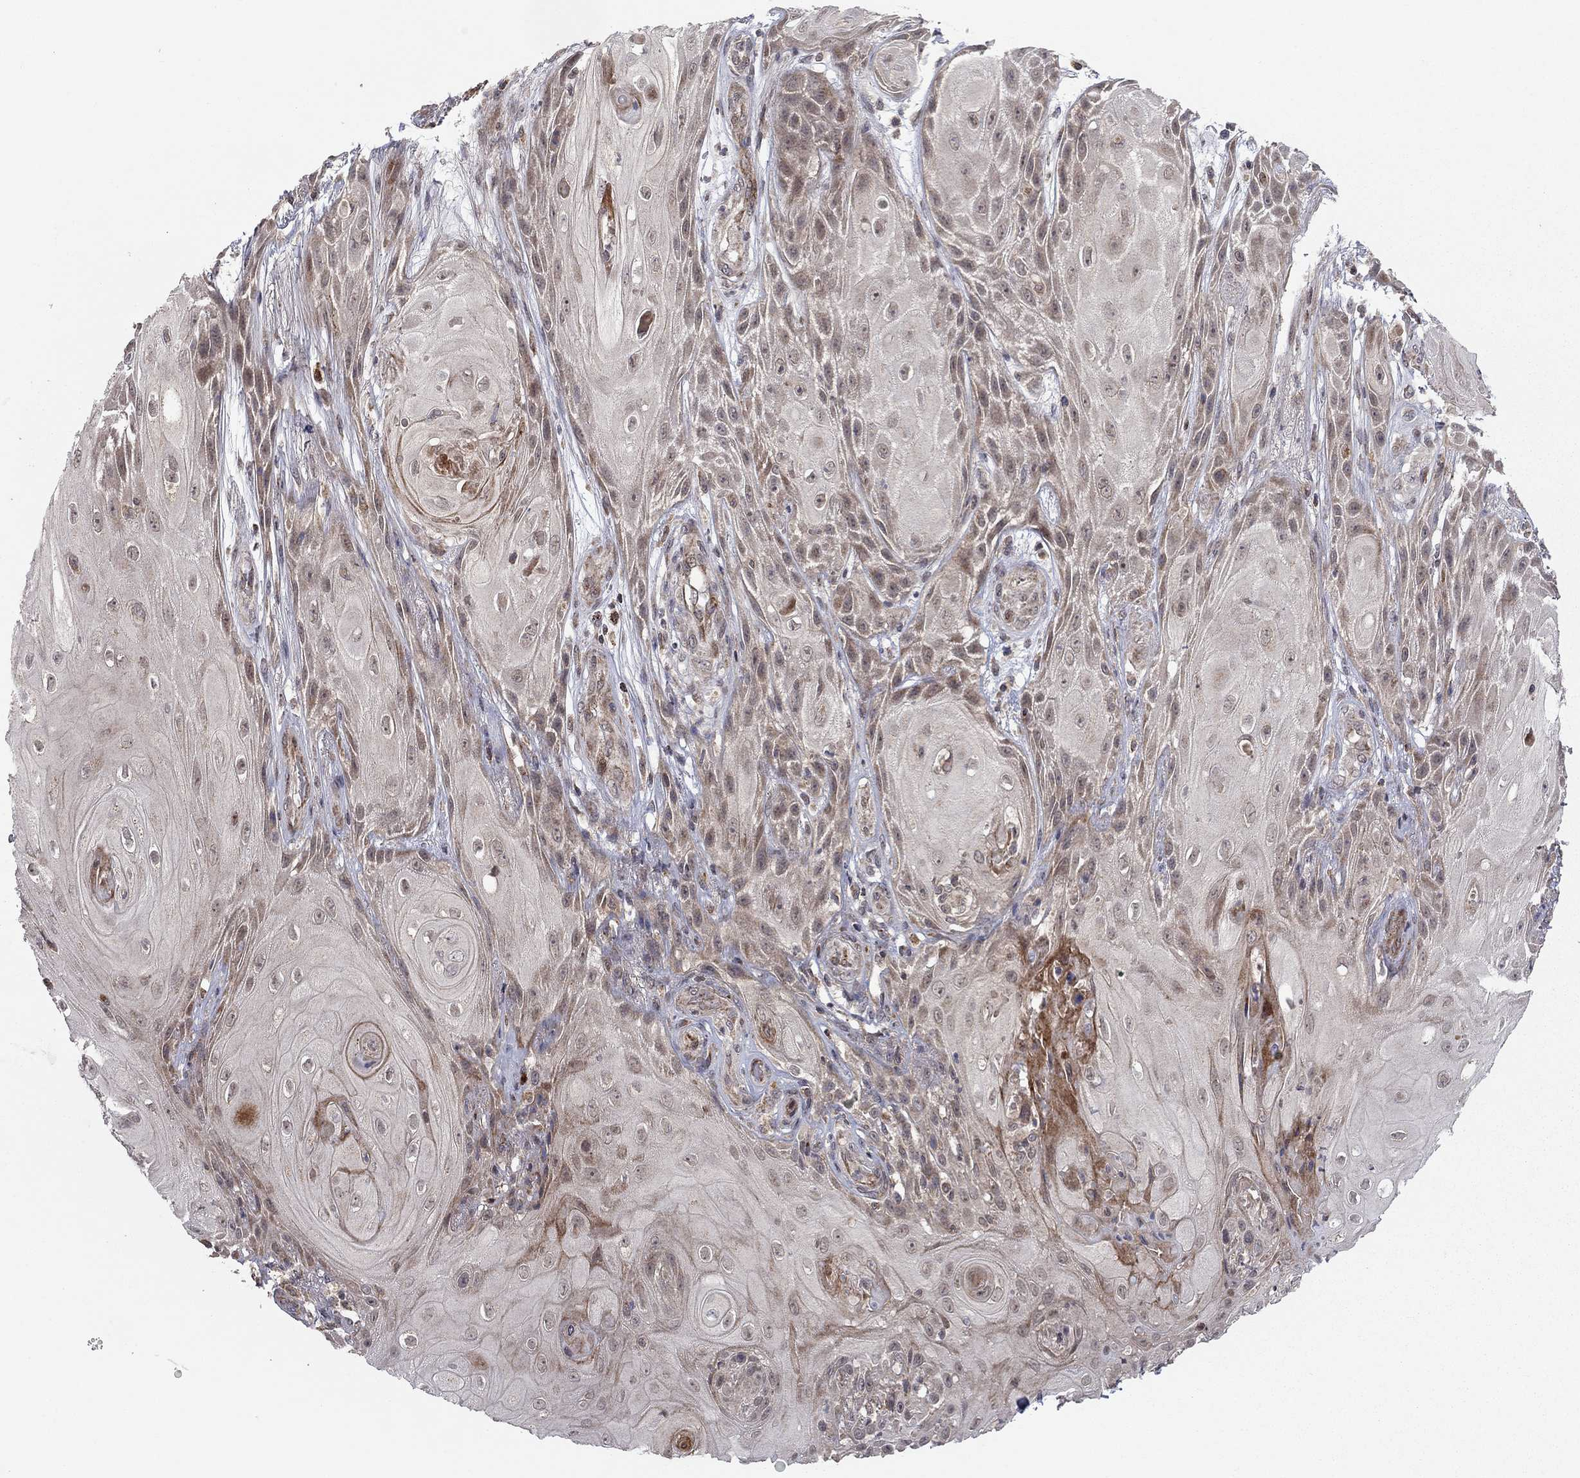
{"staining": {"intensity": "weak", "quantity": "25%-75%", "location": "cytoplasmic/membranous"}, "tissue": "skin cancer", "cell_type": "Tumor cells", "image_type": "cancer", "snomed": [{"axis": "morphology", "description": "Squamous cell carcinoma, NOS"}, {"axis": "topography", "description": "Skin"}], "caption": "This photomicrograph displays skin cancer stained with immunohistochemistry to label a protein in brown. The cytoplasmic/membranous of tumor cells show weak positivity for the protein. Nuclei are counter-stained blue.", "gene": "IDS", "patient": {"sex": "male", "age": 62}}